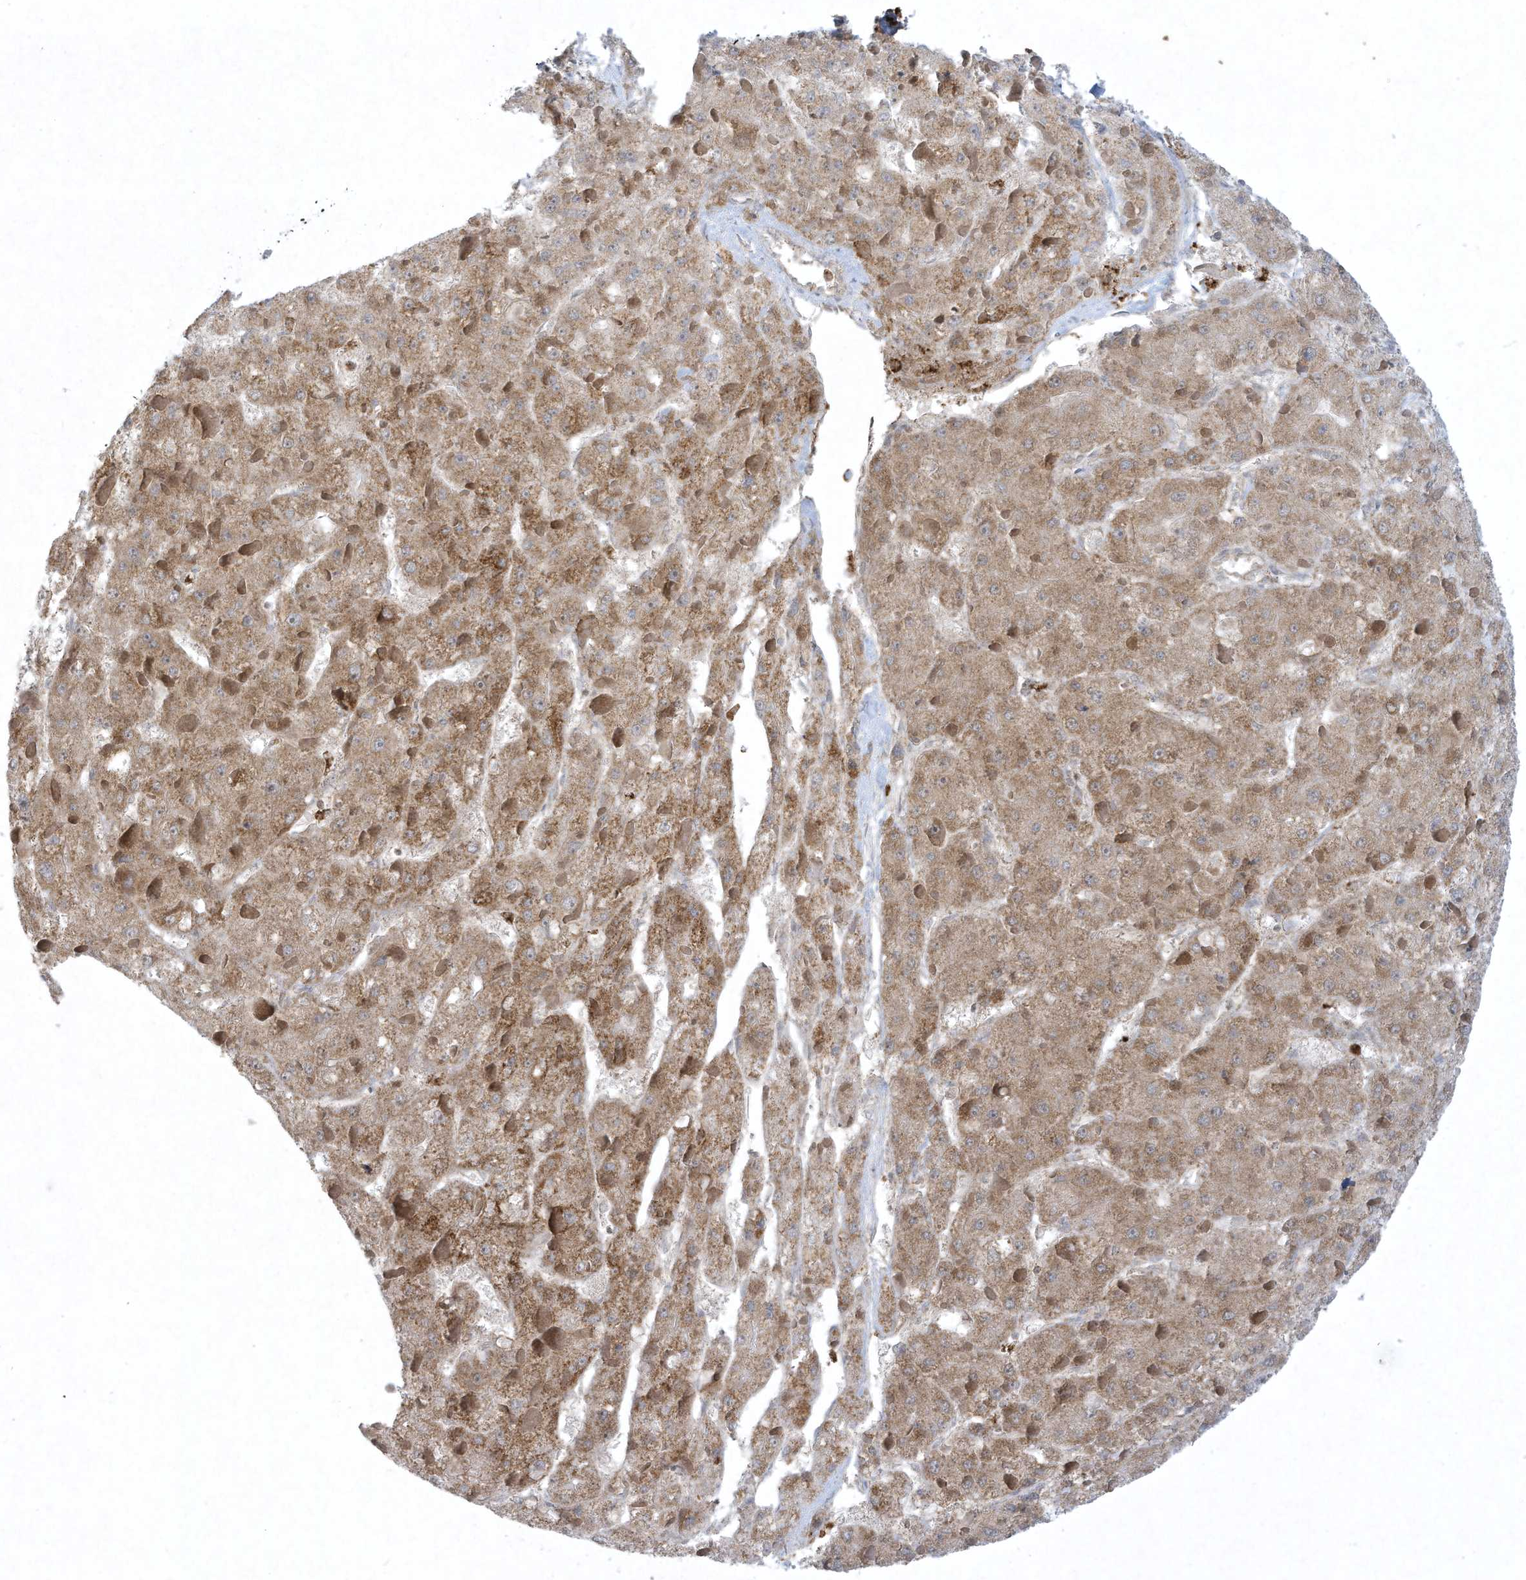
{"staining": {"intensity": "moderate", "quantity": ">75%", "location": "cytoplasmic/membranous"}, "tissue": "liver cancer", "cell_type": "Tumor cells", "image_type": "cancer", "snomed": [{"axis": "morphology", "description": "Carcinoma, Hepatocellular, NOS"}, {"axis": "topography", "description": "Liver"}], "caption": "Liver cancer (hepatocellular carcinoma) stained with DAB (3,3'-diaminobenzidine) immunohistochemistry shows medium levels of moderate cytoplasmic/membranous expression in approximately >75% of tumor cells. (Stains: DAB in brown, nuclei in blue, Microscopy: brightfield microscopy at high magnification).", "gene": "CHRNA4", "patient": {"sex": "female", "age": 73}}